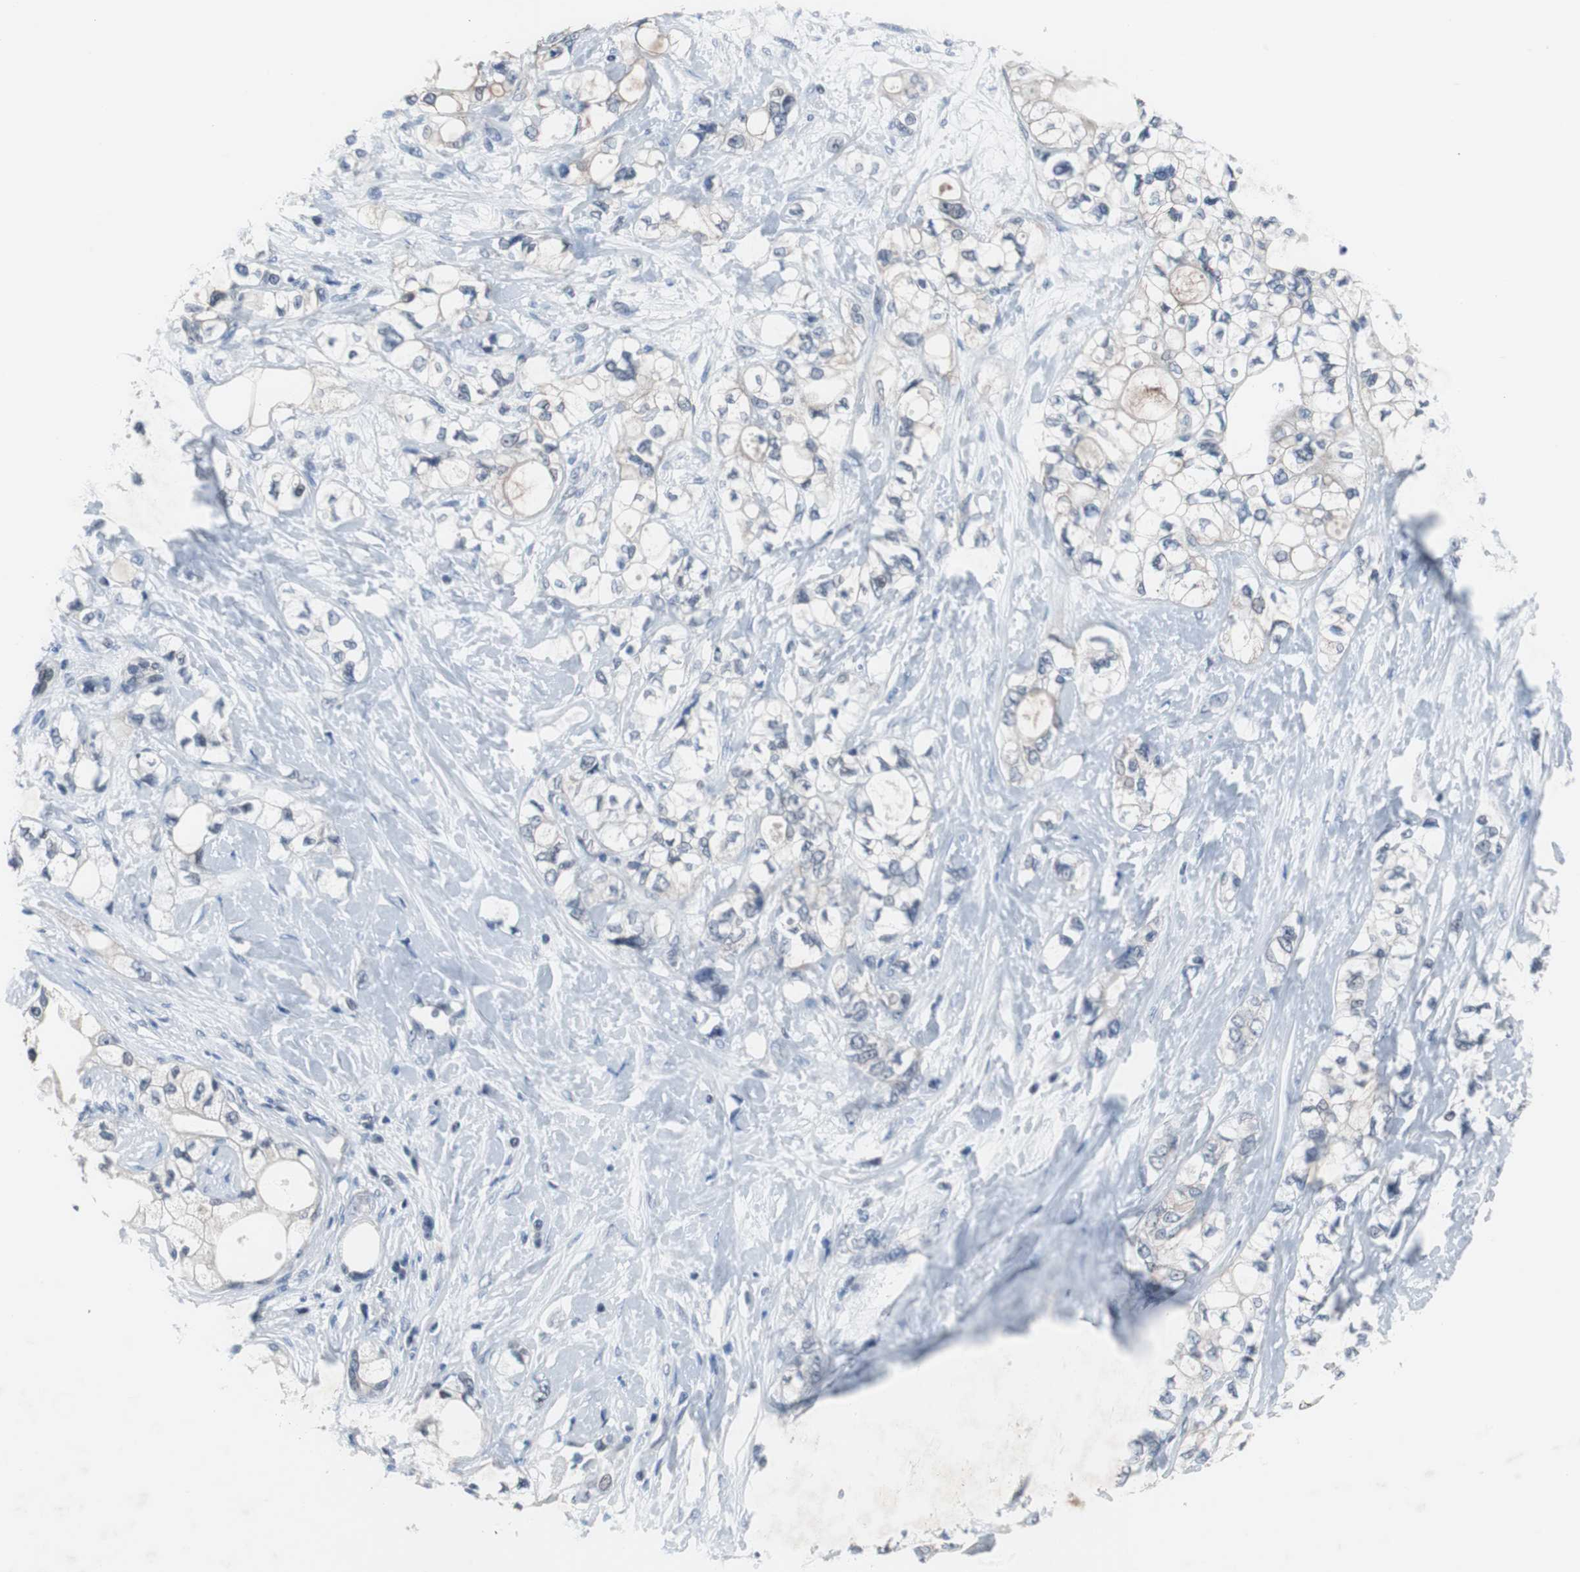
{"staining": {"intensity": "negative", "quantity": "none", "location": "none"}, "tissue": "pancreatic cancer", "cell_type": "Tumor cells", "image_type": "cancer", "snomed": [{"axis": "morphology", "description": "Adenocarcinoma, NOS"}, {"axis": "topography", "description": "Pancreas"}], "caption": "A high-resolution micrograph shows IHC staining of pancreatic cancer (adenocarcinoma), which exhibits no significant staining in tumor cells.", "gene": "TP63", "patient": {"sex": "male", "age": 70}}